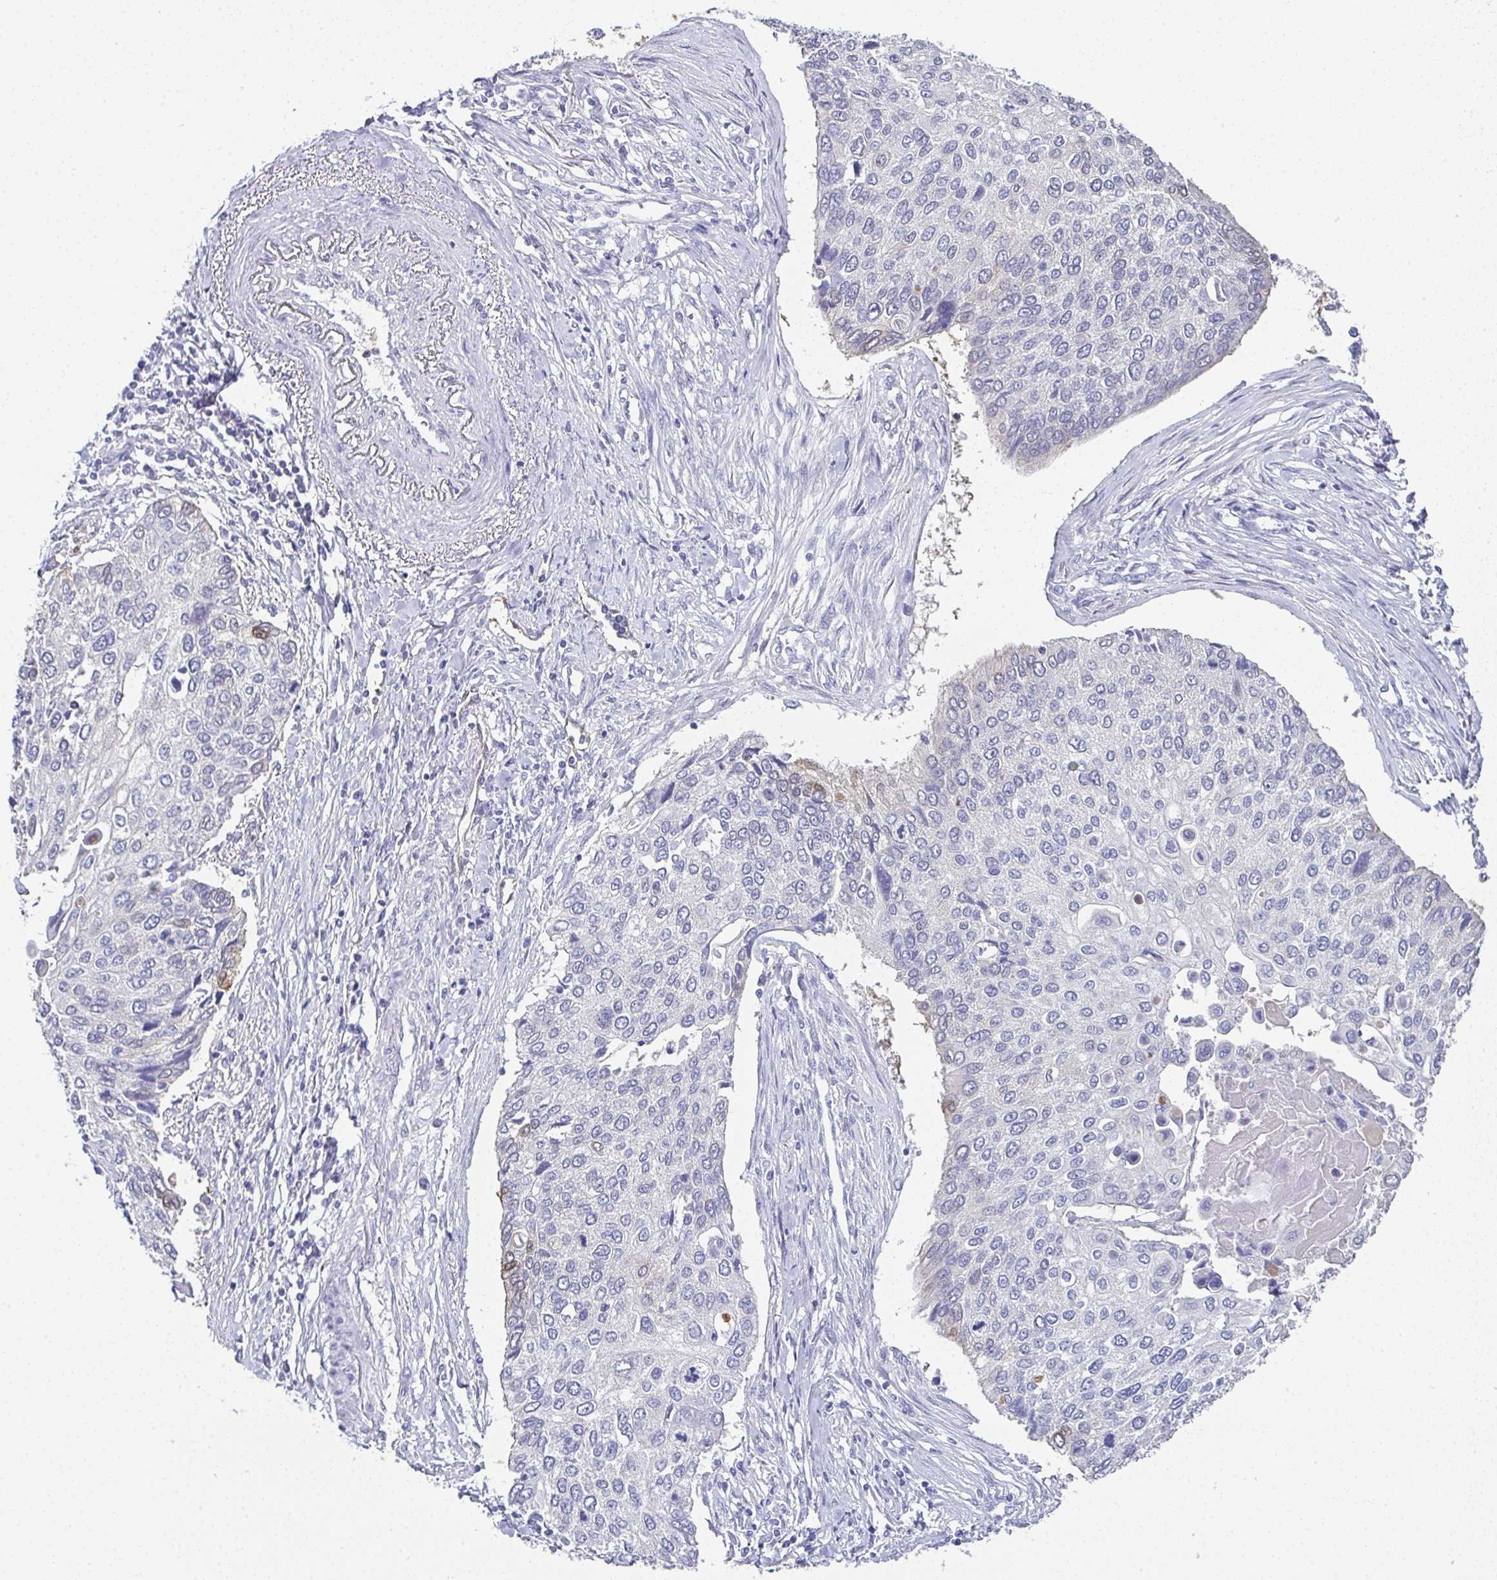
{"staining": {"intensity": "negative", "quantity": "none", "location": "none"}, "tissue": "lung cancer", "cell_type": "Tumor cells", "image_type": "cancer", "snomed": [{"axis": "morphology", "description": "Squamous cell carcinoma, NOS"}, {"axis": "morphology", "description": "Squamous cell carcinoma, metastatic, NOS"}, {"axis": "topography", "description": "Lung"}], "caption": "Tumor cells show no significant positivity in lung cancer (metastatic squamous cell carcinoma).", "gene": "RBP1", "patient": {"sex": "male", "age": 63}}